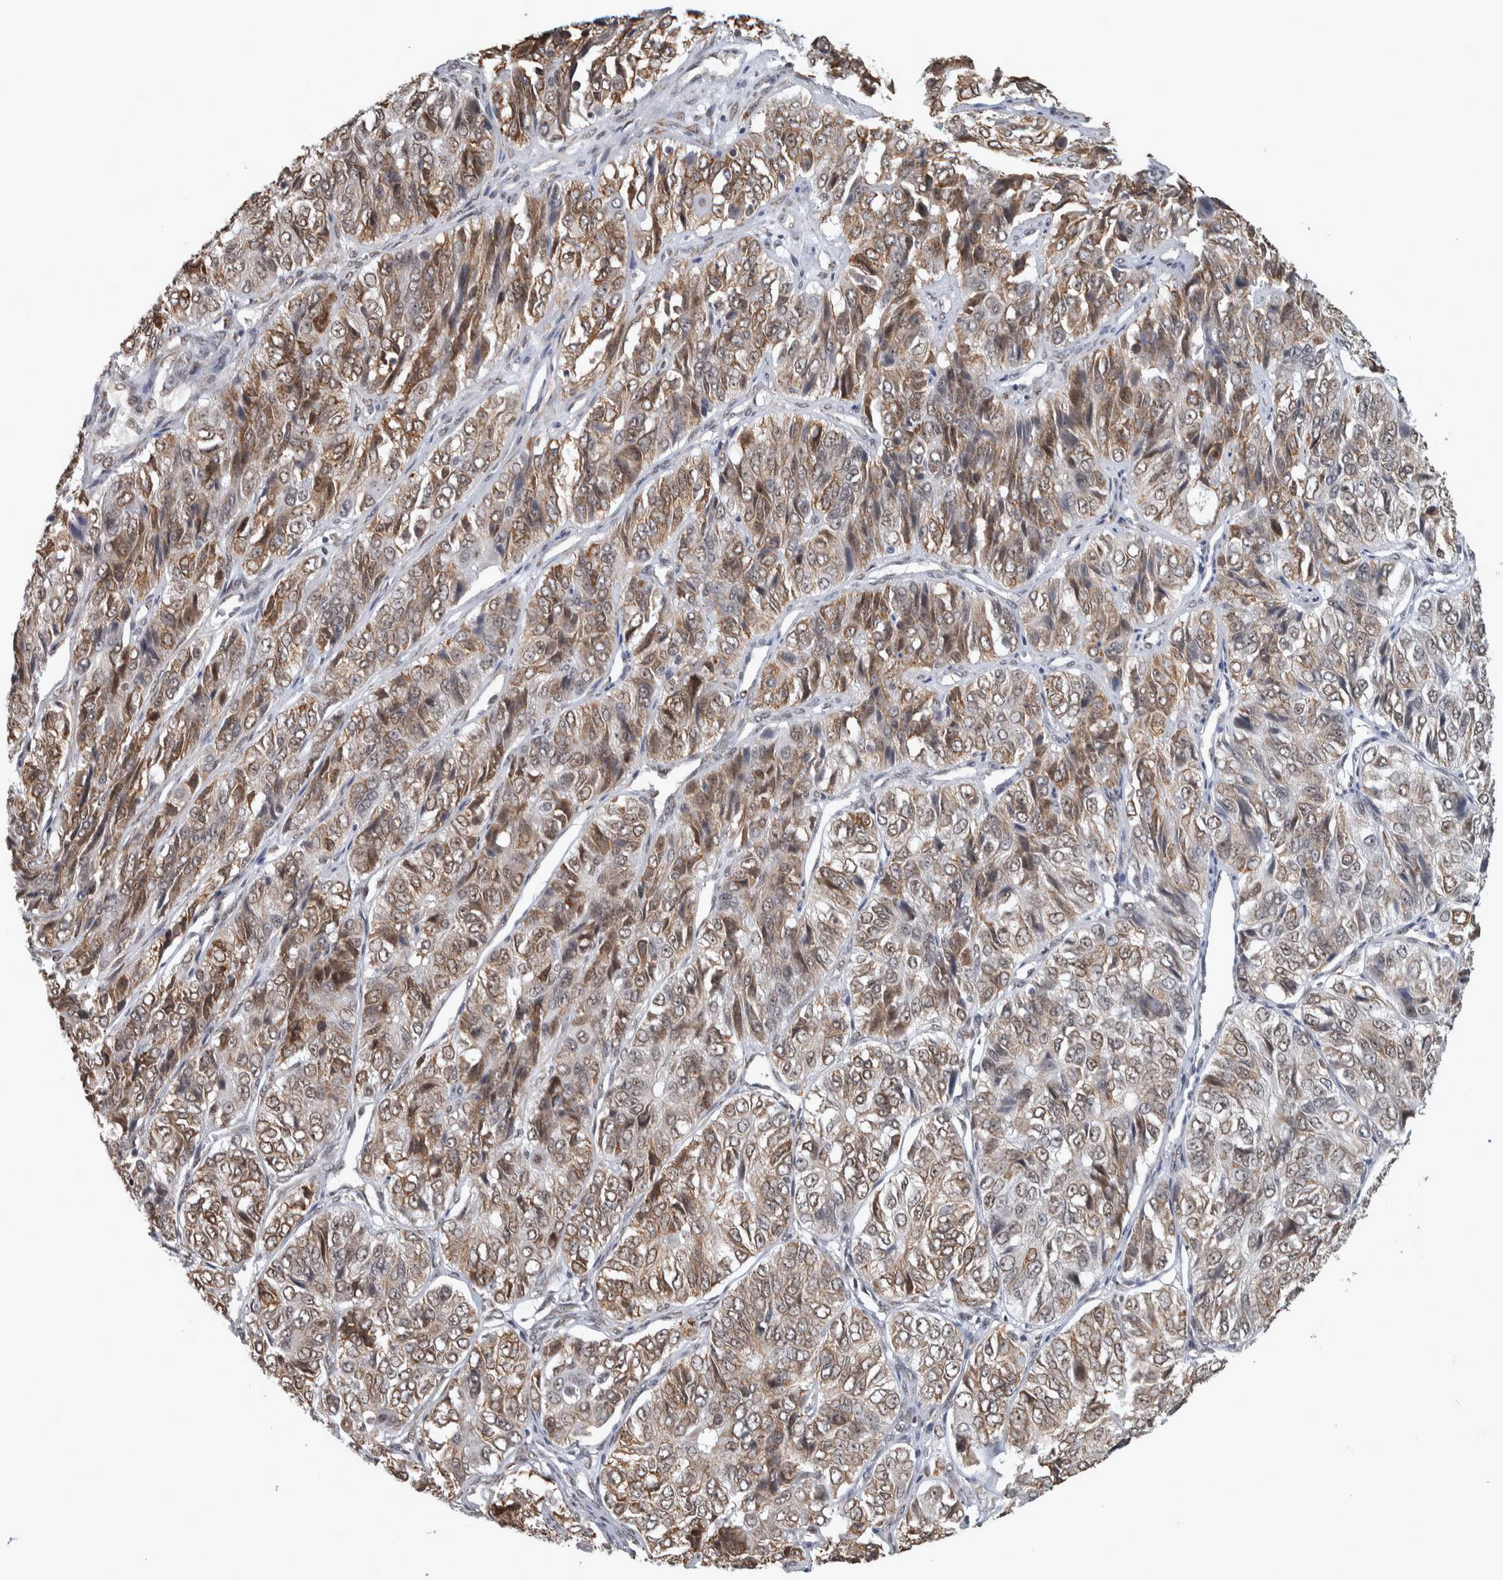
{"staining": {"intensity": "moderate", "quantity": ">75%", "location": "cytoplasmic/membranous"}, "tissue": "ovarian cancer", "cell_type": "Tumor cells", "image_type": "cancer", "snomed": [{"axis": "morphology", "description": "Carcinoma, endometroid"}, {"axis": "topography", "description": "Ovary"}], "caption": "There is medium levels of moderate cytoplasmic/membranous staining in tumor cells of ovarian cancer, as demonstrated by immunohistochemical staining (brown color).", "gene": "DDX42", "patient": {"sex": "female", "age": 51}}